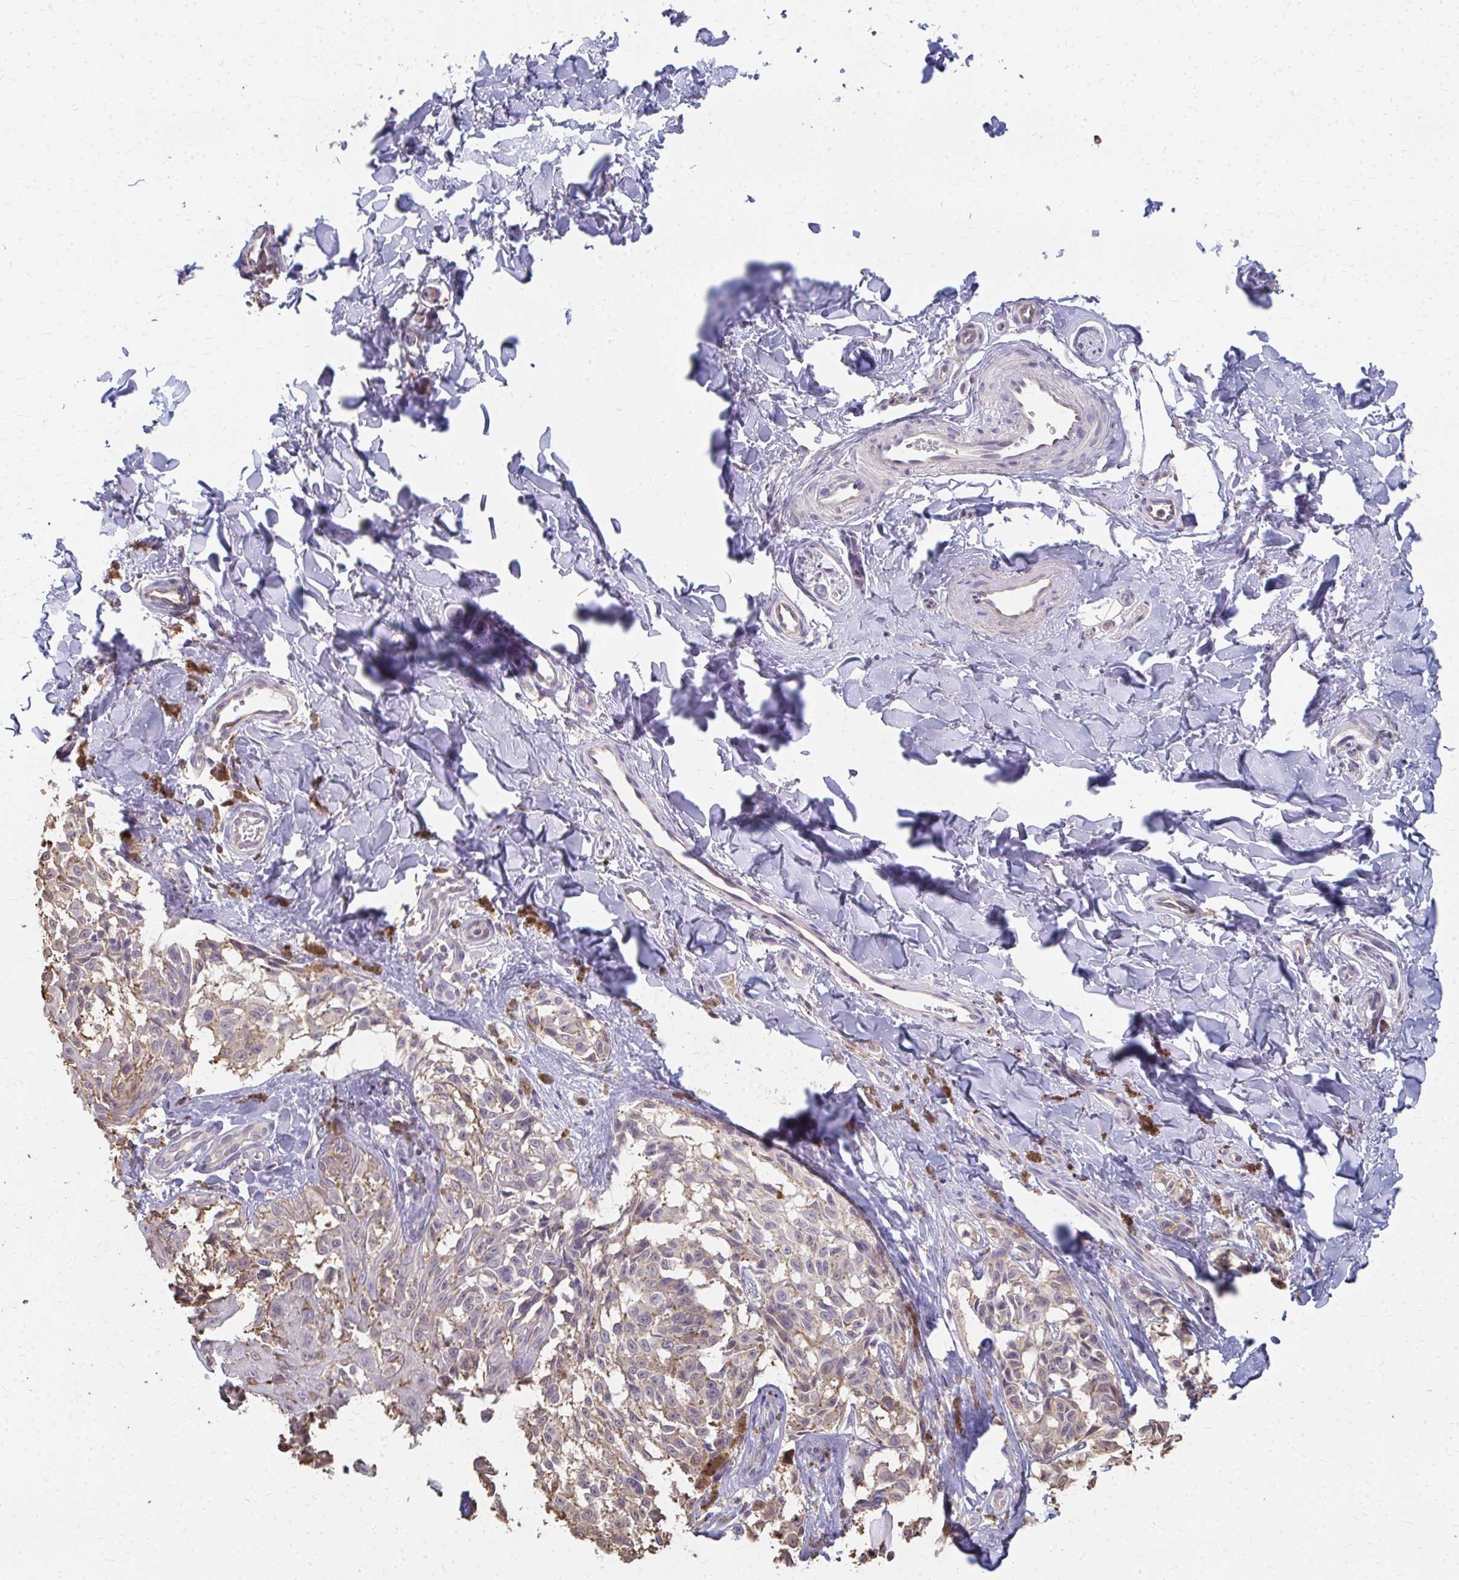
{"staining": {"intensity": "weak", "quantity": "25%-75%", "location": "cytoplasmic/membranous"}, "tissue": "melanoma", "cell_type": "Tumor cells", "image_type": "cancer", "snomed": [{"axis": "morphology", "description": "Malignant melanoma, NOS"}, {"axis": "topography", "description": "Skin"}], "caption": "This image displays immunohistochemistry (IHC) staining of malignant melanoma, with low weak cytoplasmic/membranous expression in approximately 25%-75% of tumor cells.", "gene": "RABGAP1L", "patient": {"sex": "female", "age": 65}}